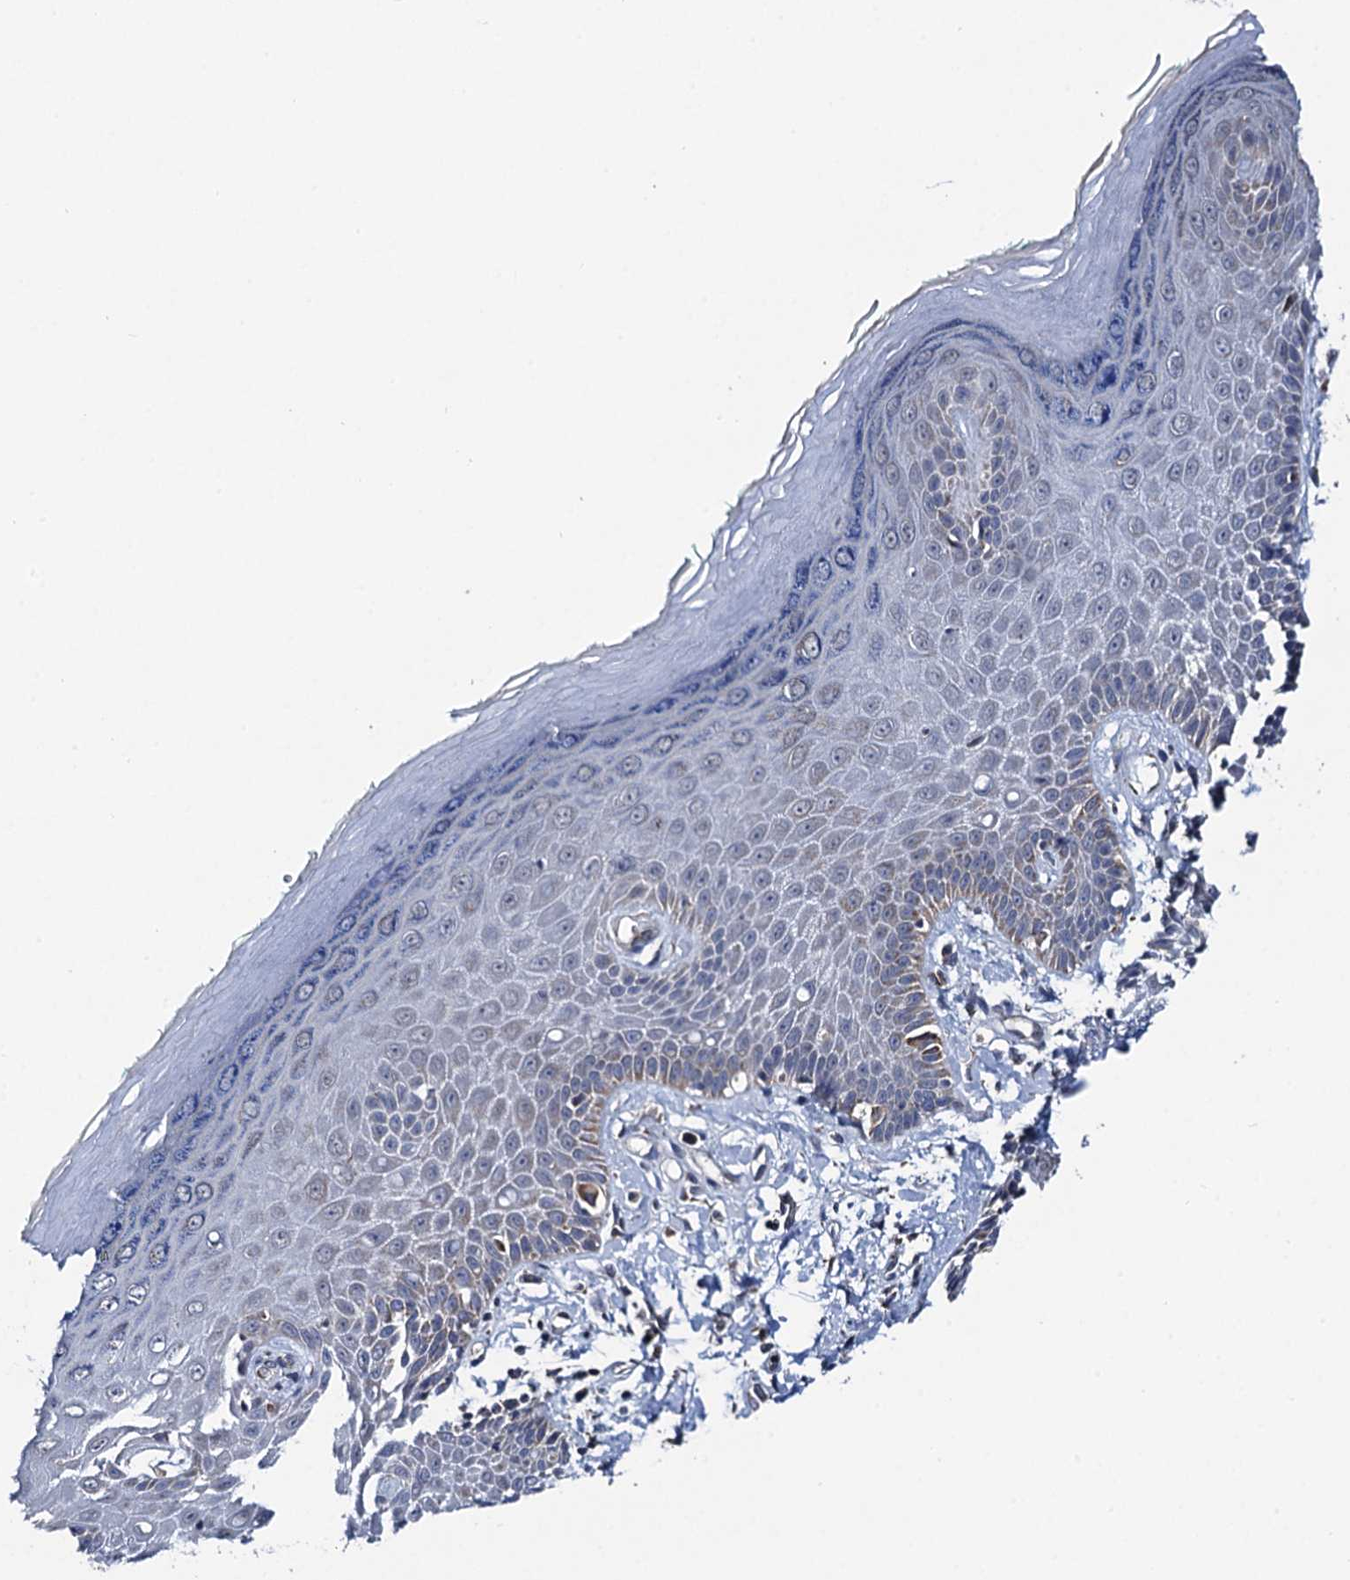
{"staining": {"intensity": "weak", "quantity": "25%-75%", "location": "cytoplasmic/membranous"}, "tissue": "skin", "cell_type": "Epidermal cells", "image_type": "normal", "snomed": [{"axis": "morphology", "description": "Normal tissue, NOS"}, {"axis": "topography", "description": "Anal"}], "caption": "There is low levels of weak cytoplasmic/membranous staining in epidermal cells of unremarkable skin, as demonstrated by immunohistochemical staining (brown color).", "gene": "CMPK2", "patient": {"sex": "male", "age": 78}}